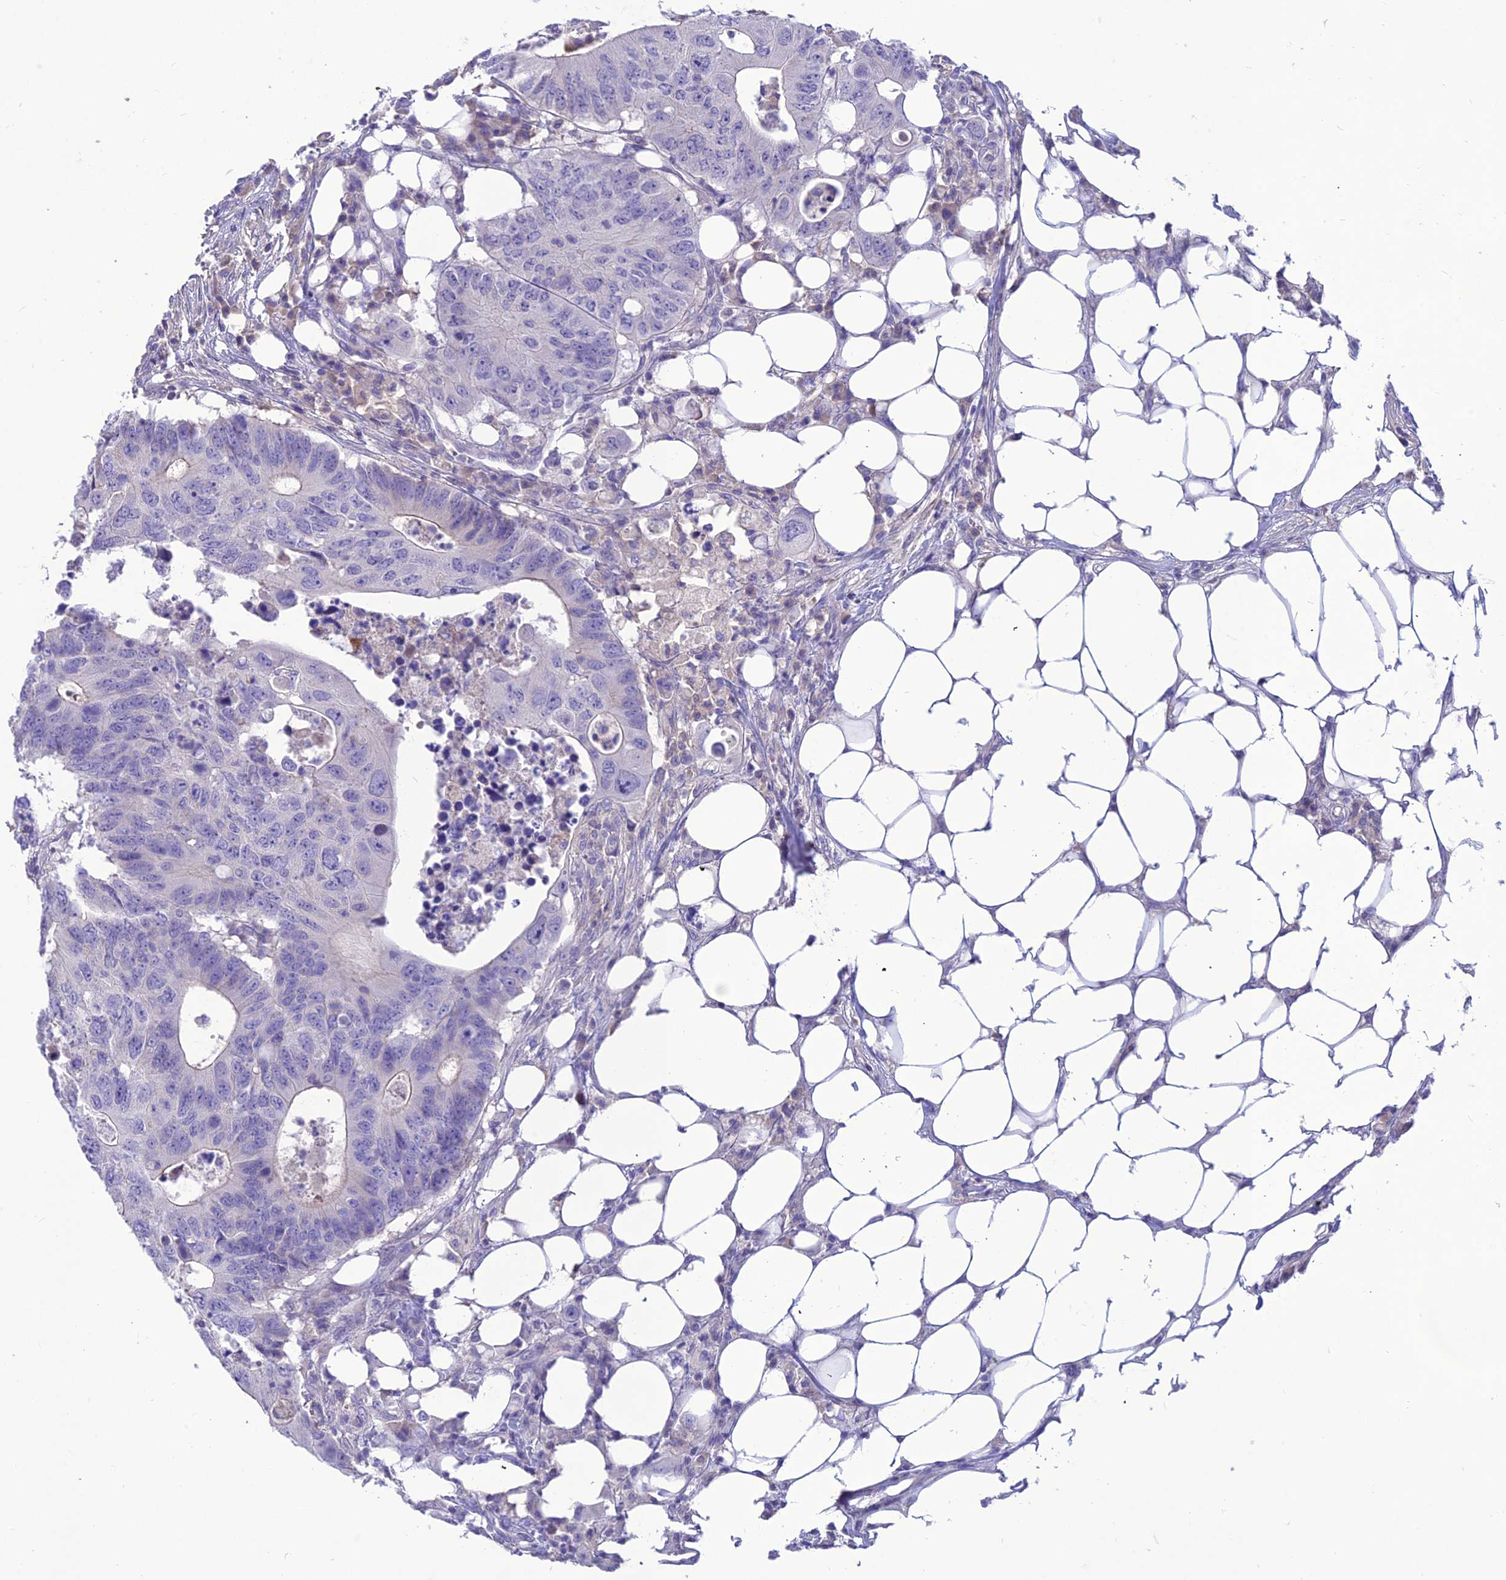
{"staining": {"intensity": "negative", "quantity": "none", "location": "none"}, "tissue": "colorectal cancer", "cell_type": "Tumor cells", "image_type": "cancer", "snomed": [{"axis": "morphology", "description": "Adenocarcinoma, NOS"}, {"axis": "topography", "description": "Colon"}], "caption": "This is an IHC photomicrograph of human colorectal cancer (adenocarcinoma). There is no expression in tumor cells.", "gene": "TEKT3", "patient": {"sex": "male", "age": 71}}